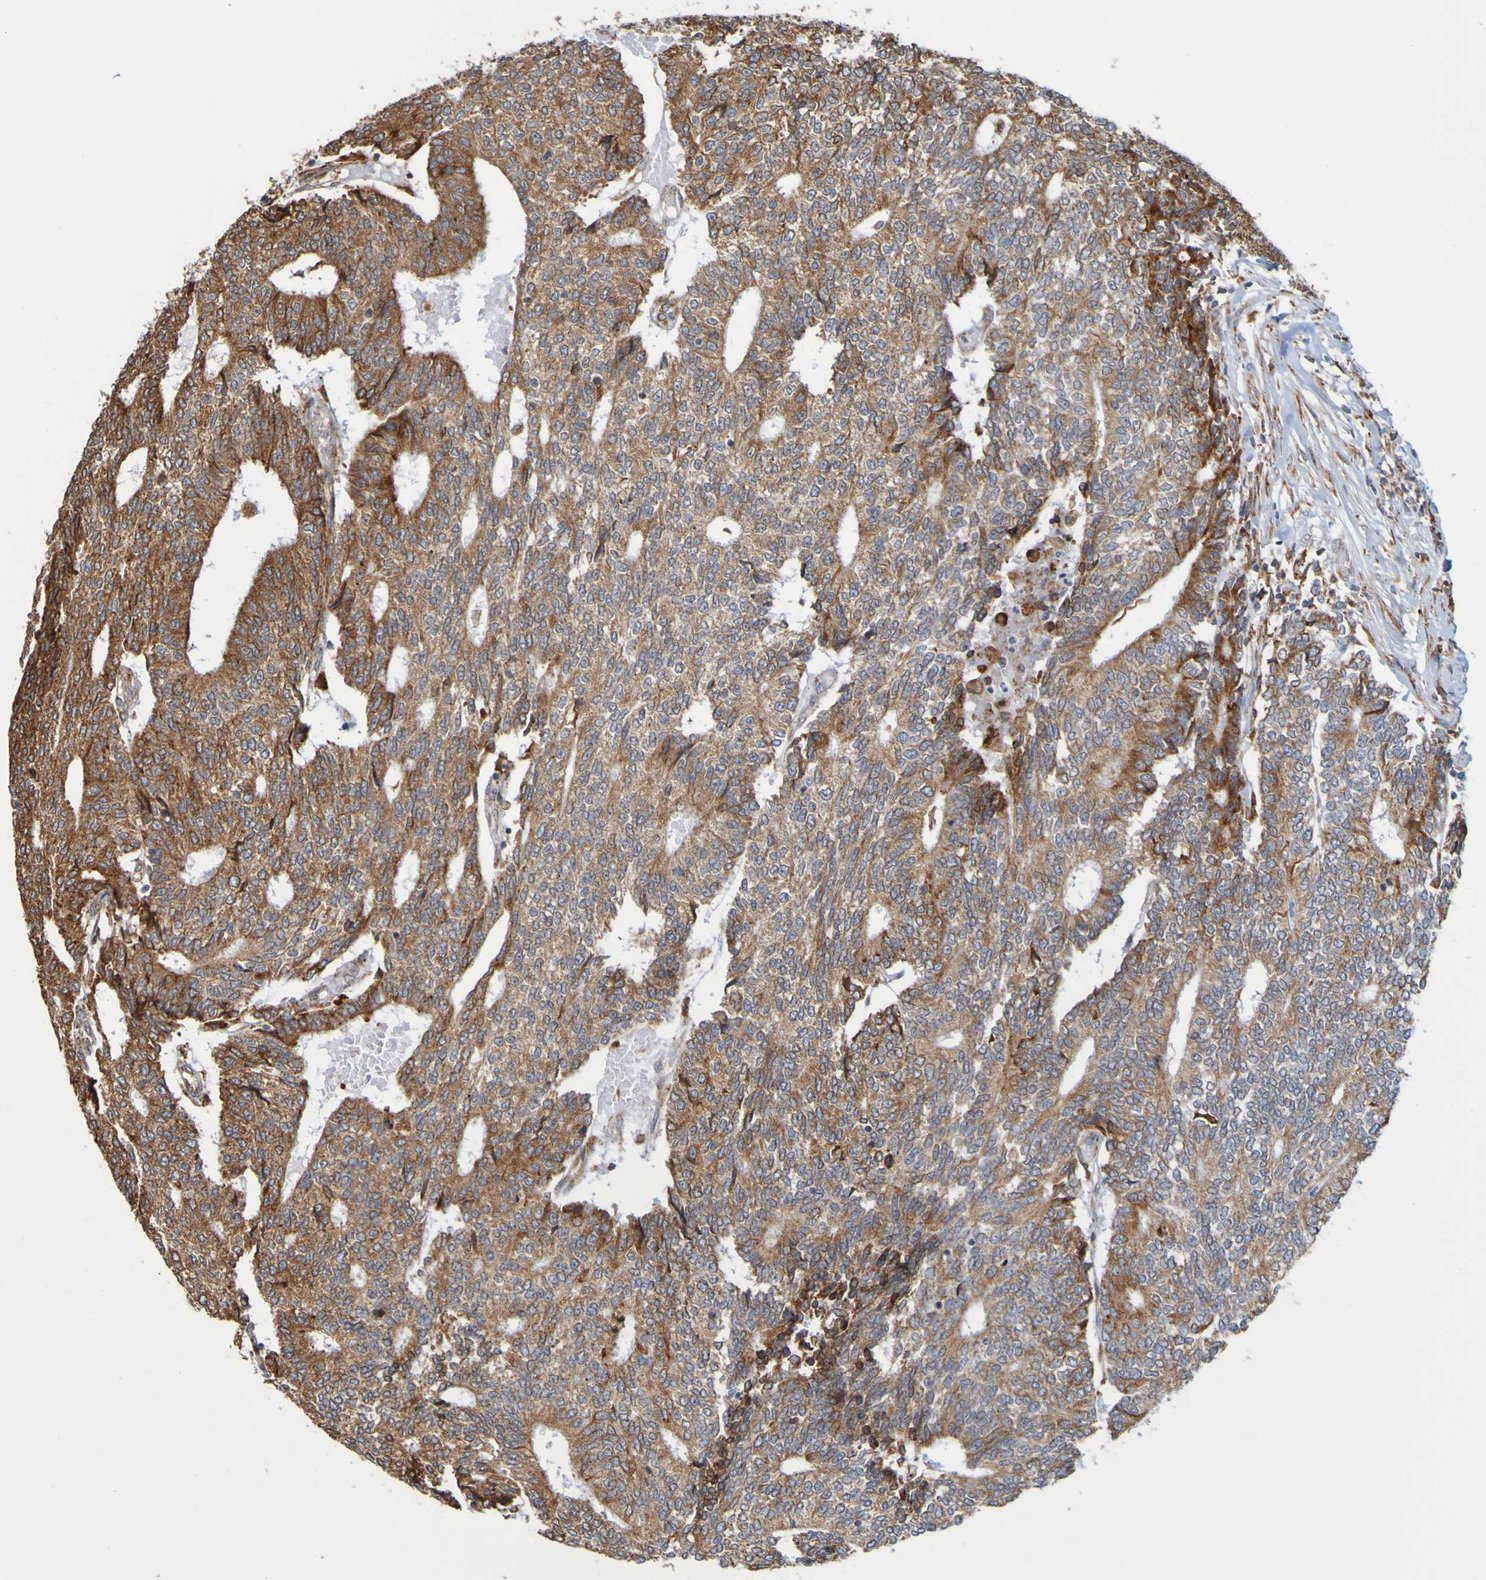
{"staining": {"intensity": "strong", "quantity": "<25%", "location": "cytoplasmic/membranous"}, "tissue": "prostate cancer", "cell_type": "Tumor cells", "image_type": "cancer", "snomed": [{"axis": "morphology", "description": "Normal tissue, NOS"}, {"axis": "morphology", "description": "Adenocarcinoma, High grade"}, {"axis": "topography", "description": "Prostate"}, {"axis": "topography", "description": "Seminal veicle"}], "caption": "Brown immunohistochemical staining in adenocarcinoma (high-grade) (prostate) shows strong cytoplasmic/membranous positivity in about <25% of tumor cells.", "gene": "PDIA3", "patient": {"sex": "male", "age": 55}}